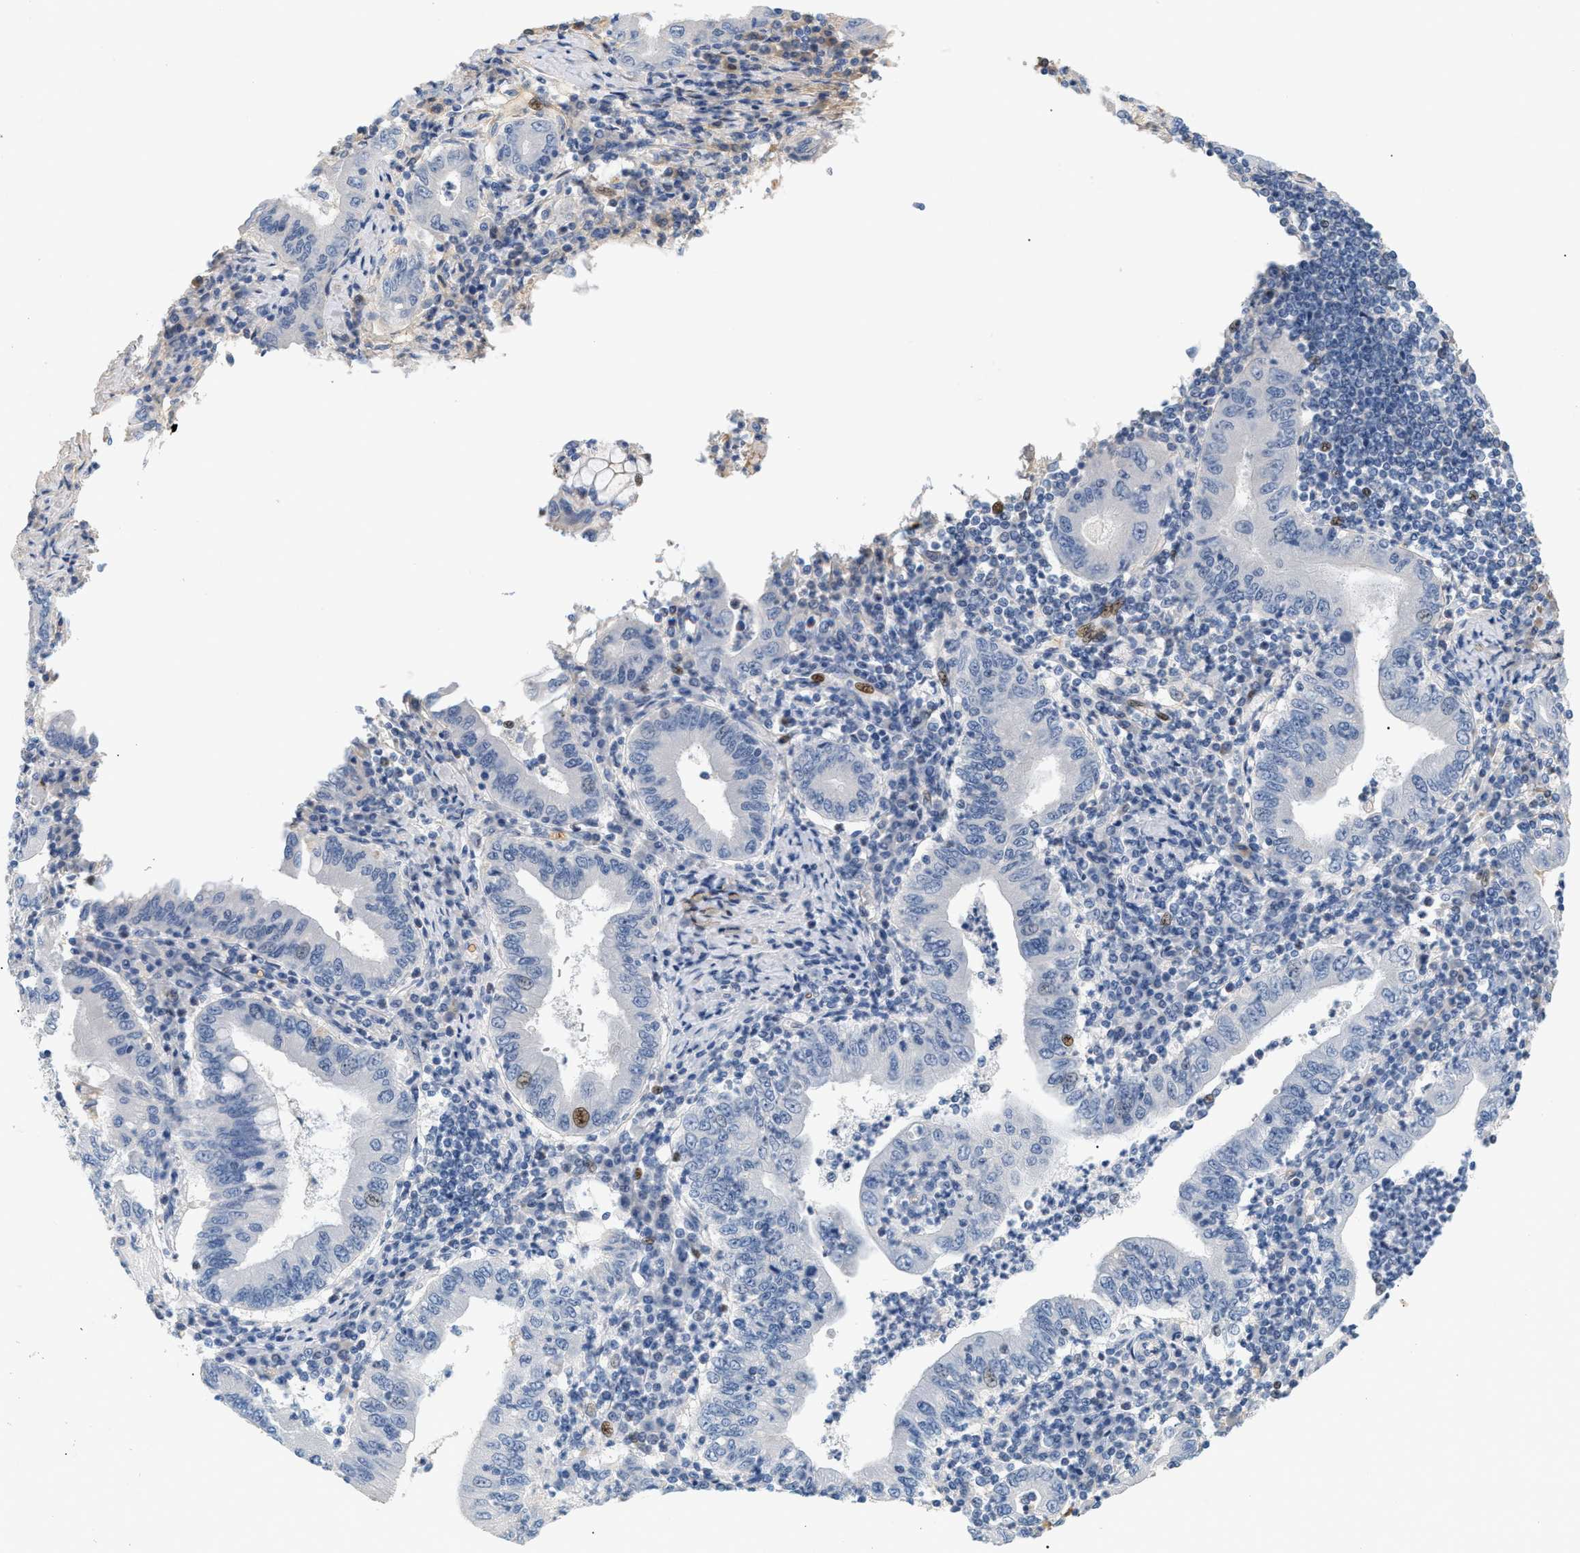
{"staining": {"intensity": "negative", "quantity": "none", "location": "none"}, "tissue": "stomach cancer", "cell_type": "Tumor cells", "image_type": "cancer", "snomed": [{"axis": "morphology", "description": "Normal tissue, NOS"}, {"axis": "morphology", "description": "Adenocarcinoma, NOS"}, {"axis": "topography", "description": "Esophagus"}, {"axis": "topography", "description": "Stomach, upper"}, {"axis": "topography", "description": "Peripheral nerve tissue"}], "caption": "Tumor cells are negative for brown protein staining in stomach cancer (adenocarcinoma).", "gene": "CFH", "patient": {"sex": "male", "age": 62}}